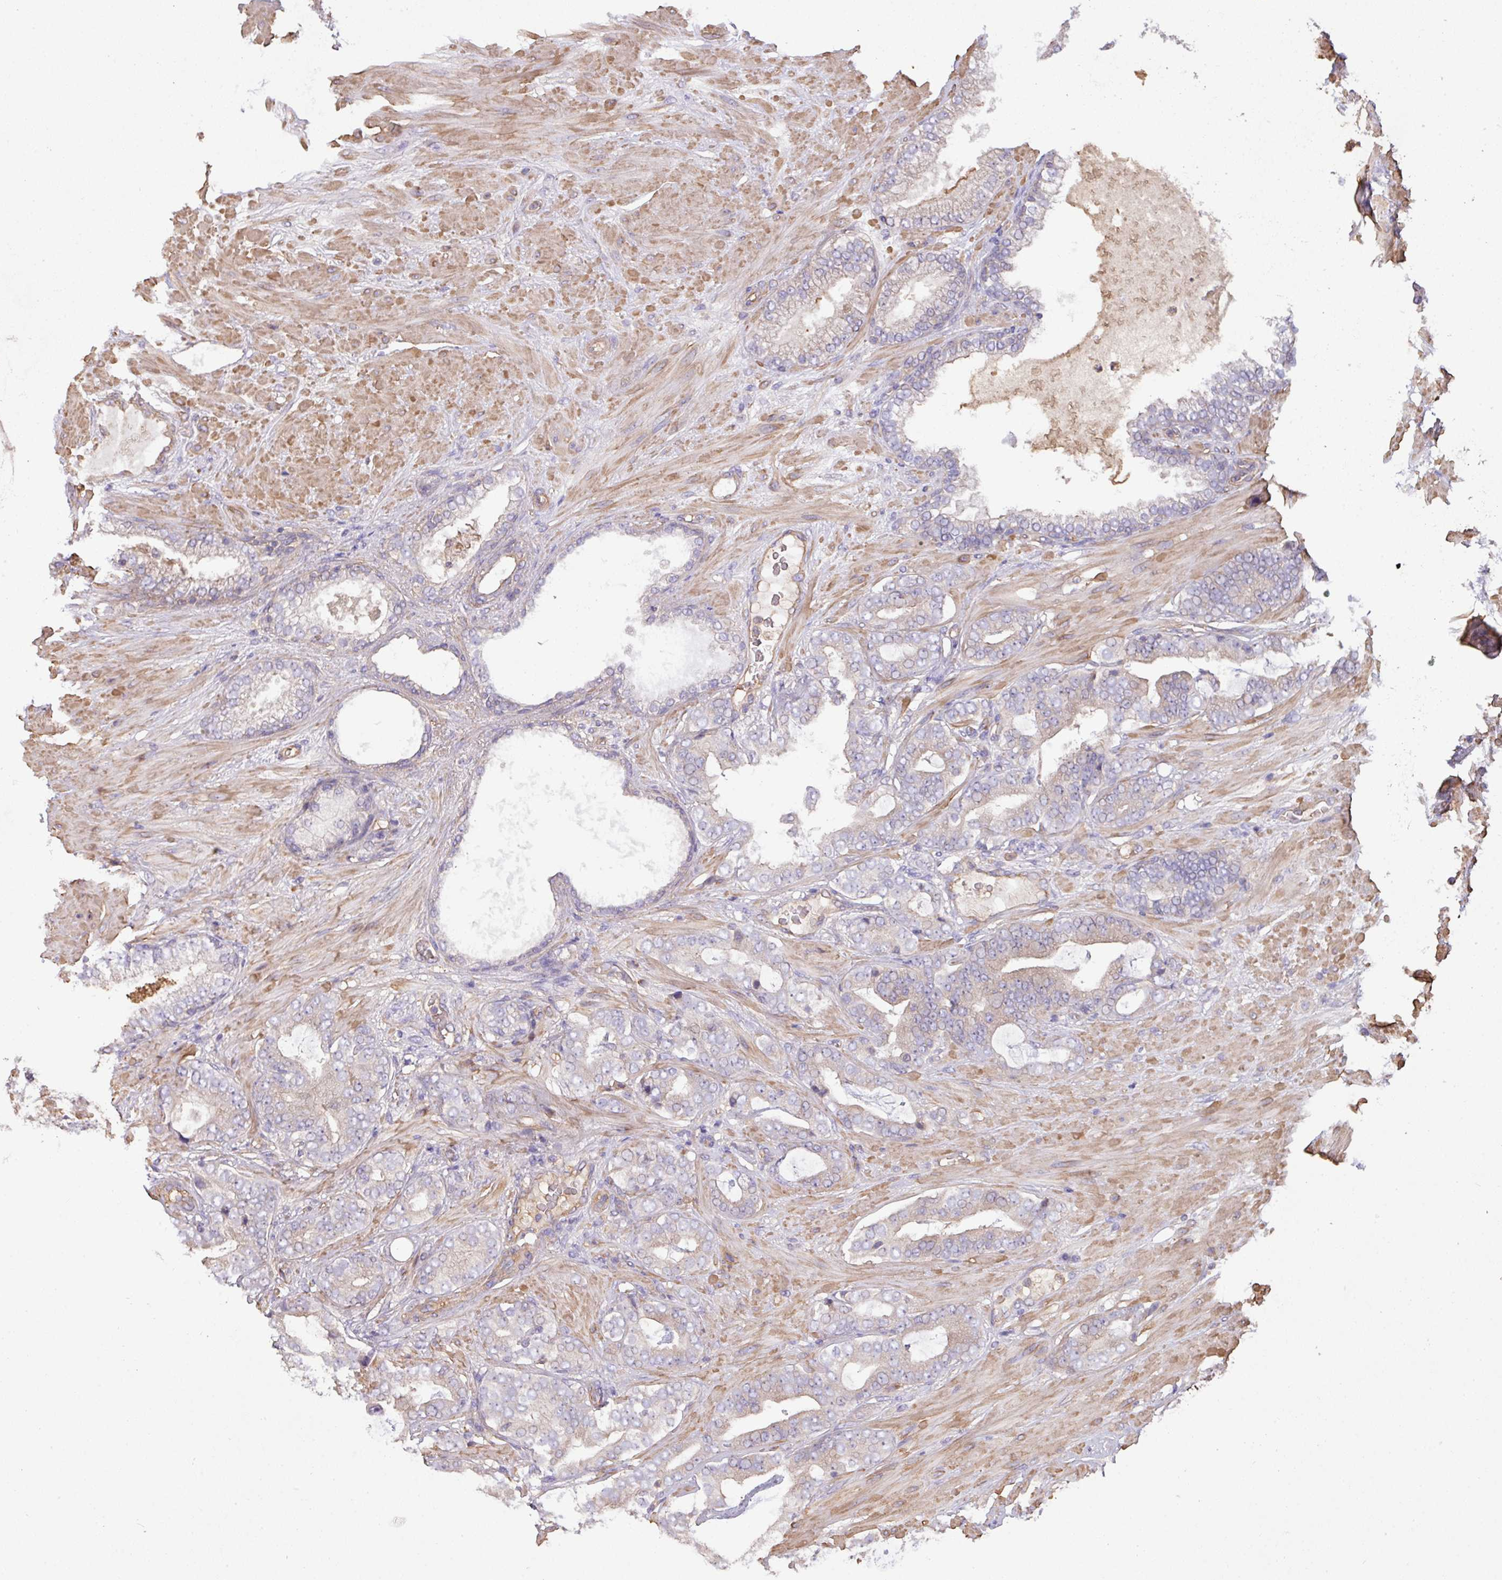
{"staining": {"intensity": "negative", "quantity": "none", "location": "none"}, "tissue": "prostate cancer", "cell_type": "Tumor cells", "image_type": "cancer", "snomed": [{"axis": "morphology", "description": "Adenocarcinoma, Low grade"}, {"axis": "topography", "description": "Prostate"}], "caption": "This is an immunohistochemistry (IHC) image of human low-grade adenocarcinoma (prostate). There is no expression in tumor cells.", "gene": "CALML4", "patient": {"sex": "male", "age": 61}}